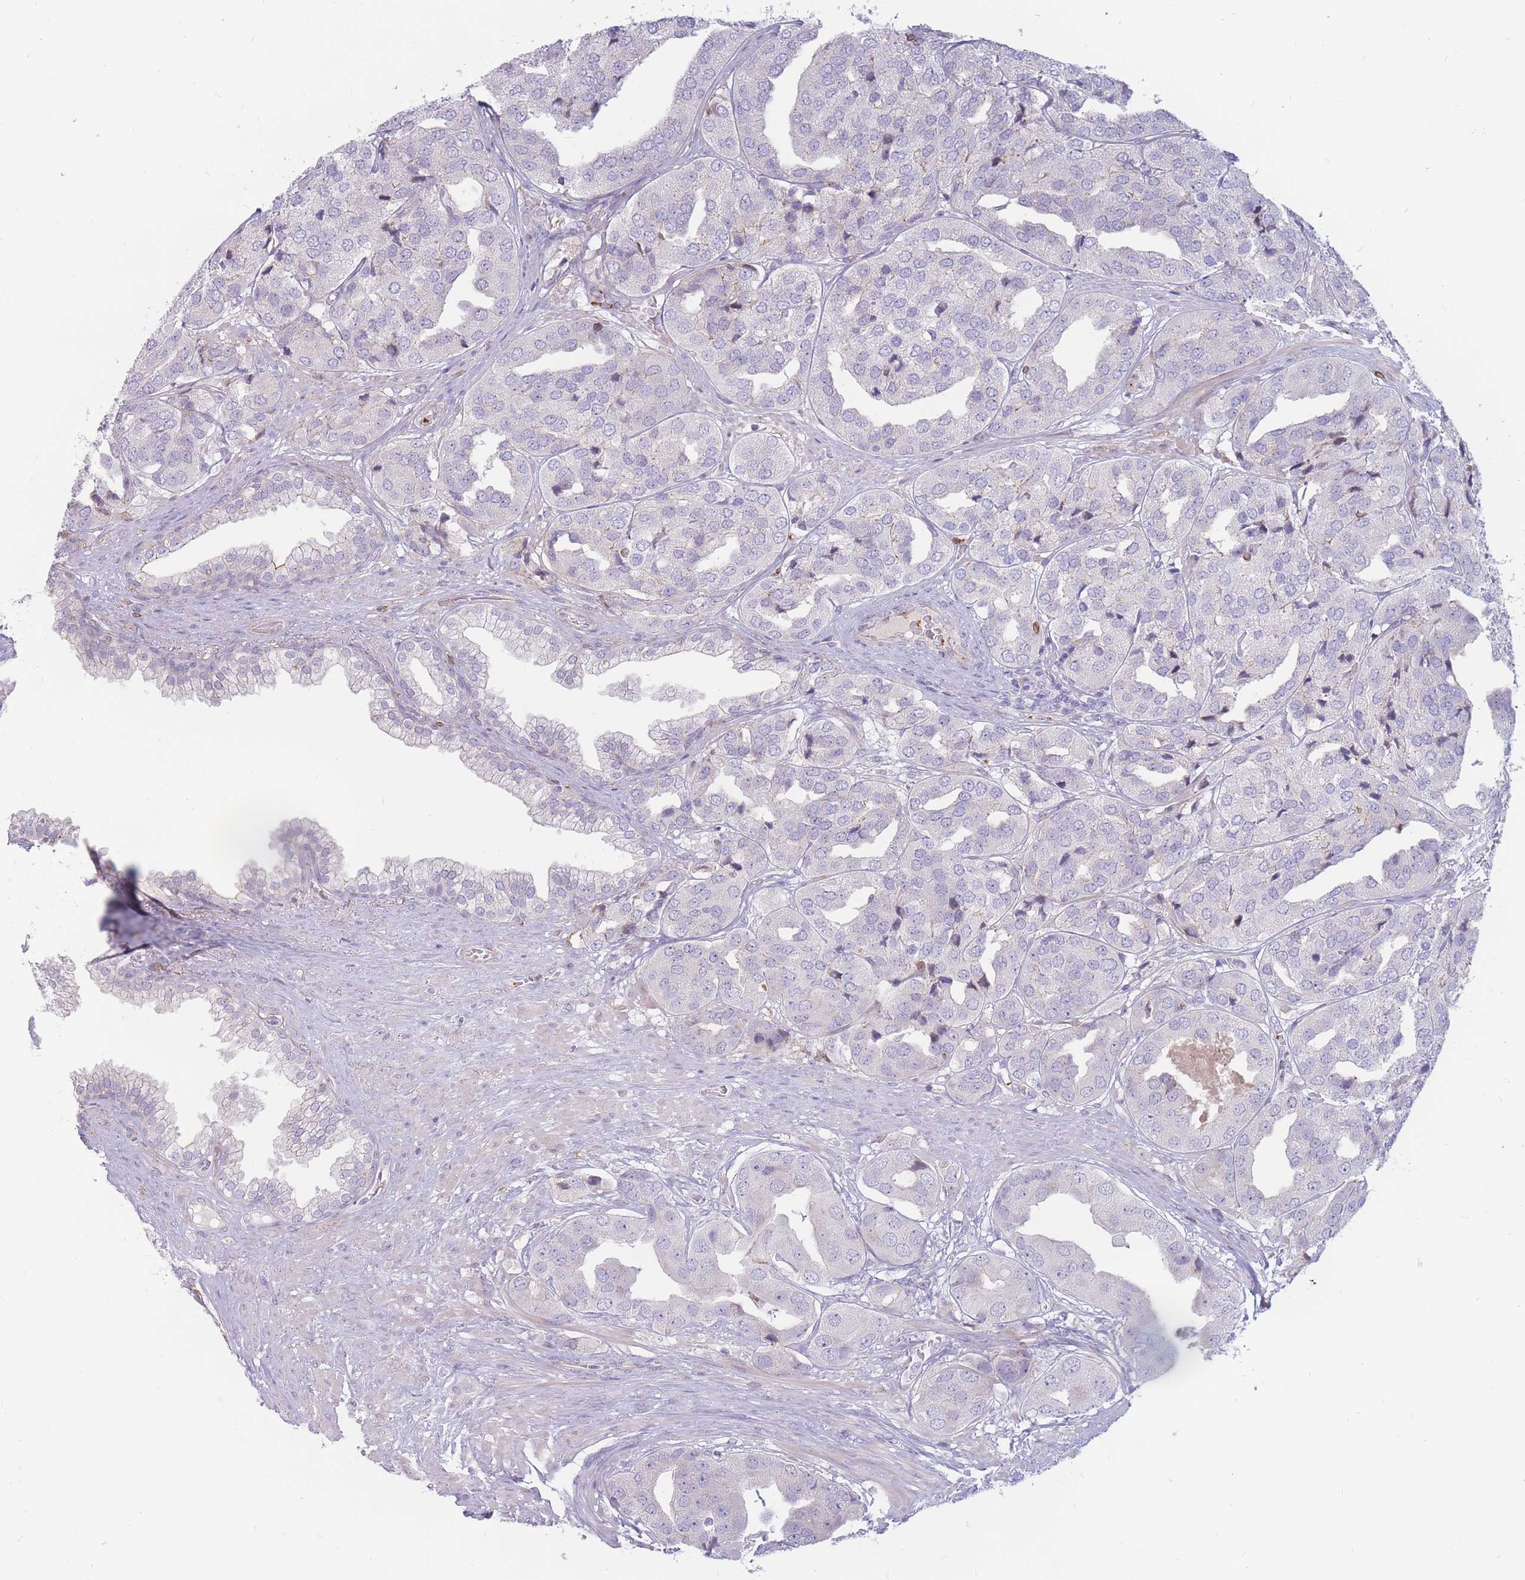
{"staining": {"intensity": "negative", "quantity": "none", "location": "none"}, "tissue": "prostate cancer", "cell_type": "Tumor cells", "image_type": "cancer", "snomed": [{"axis": "morphology", "description": "Adenocarcinoma, High grade"}, {"axis": "topography", "description": "Prostate"}], "caption": "Tumor cells are negative for brown protein staining in prostate cancer (adenocarcinoma (high-grade)).", "gene": "PTGDR", "patient": {"sex": "male", "age": 63}}